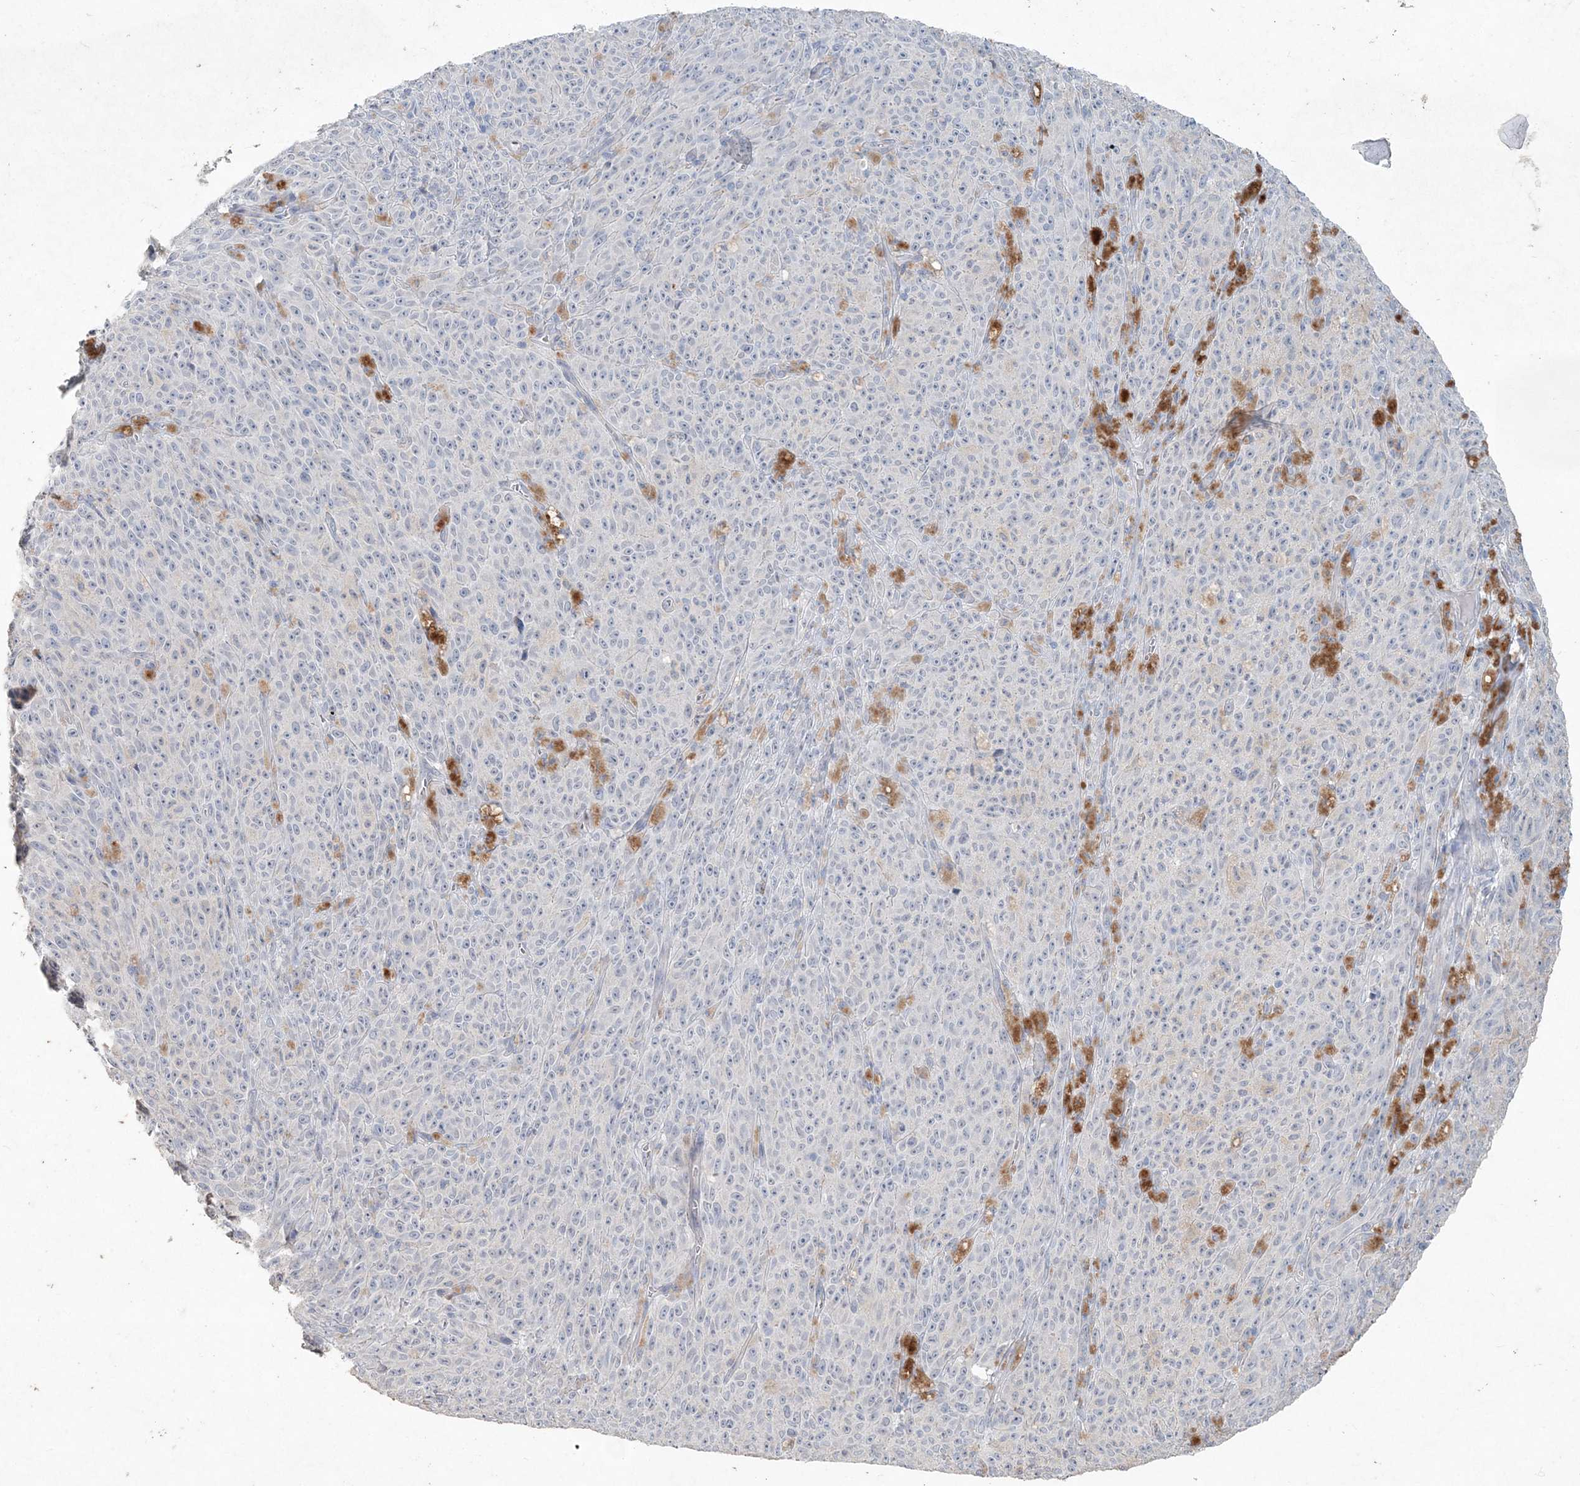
{"staining": {"intensity": "negative", "quantity": "none", "location": "none"}, "tissue": "melanoma", "cell_type": "Tumor cells", "image_type": "cancer", "snomed": [{"axis": "morphology", "description": "Malignant melanoma, NOS"}, {"axis": "topography", "description": "Skin"}], "caption": "Malignant melanoma was stained to show a protein in brown. There is no significant expression in tumor cells.", "gene": "DNAH5", "patient": {"sex": "female", "age": 82}}